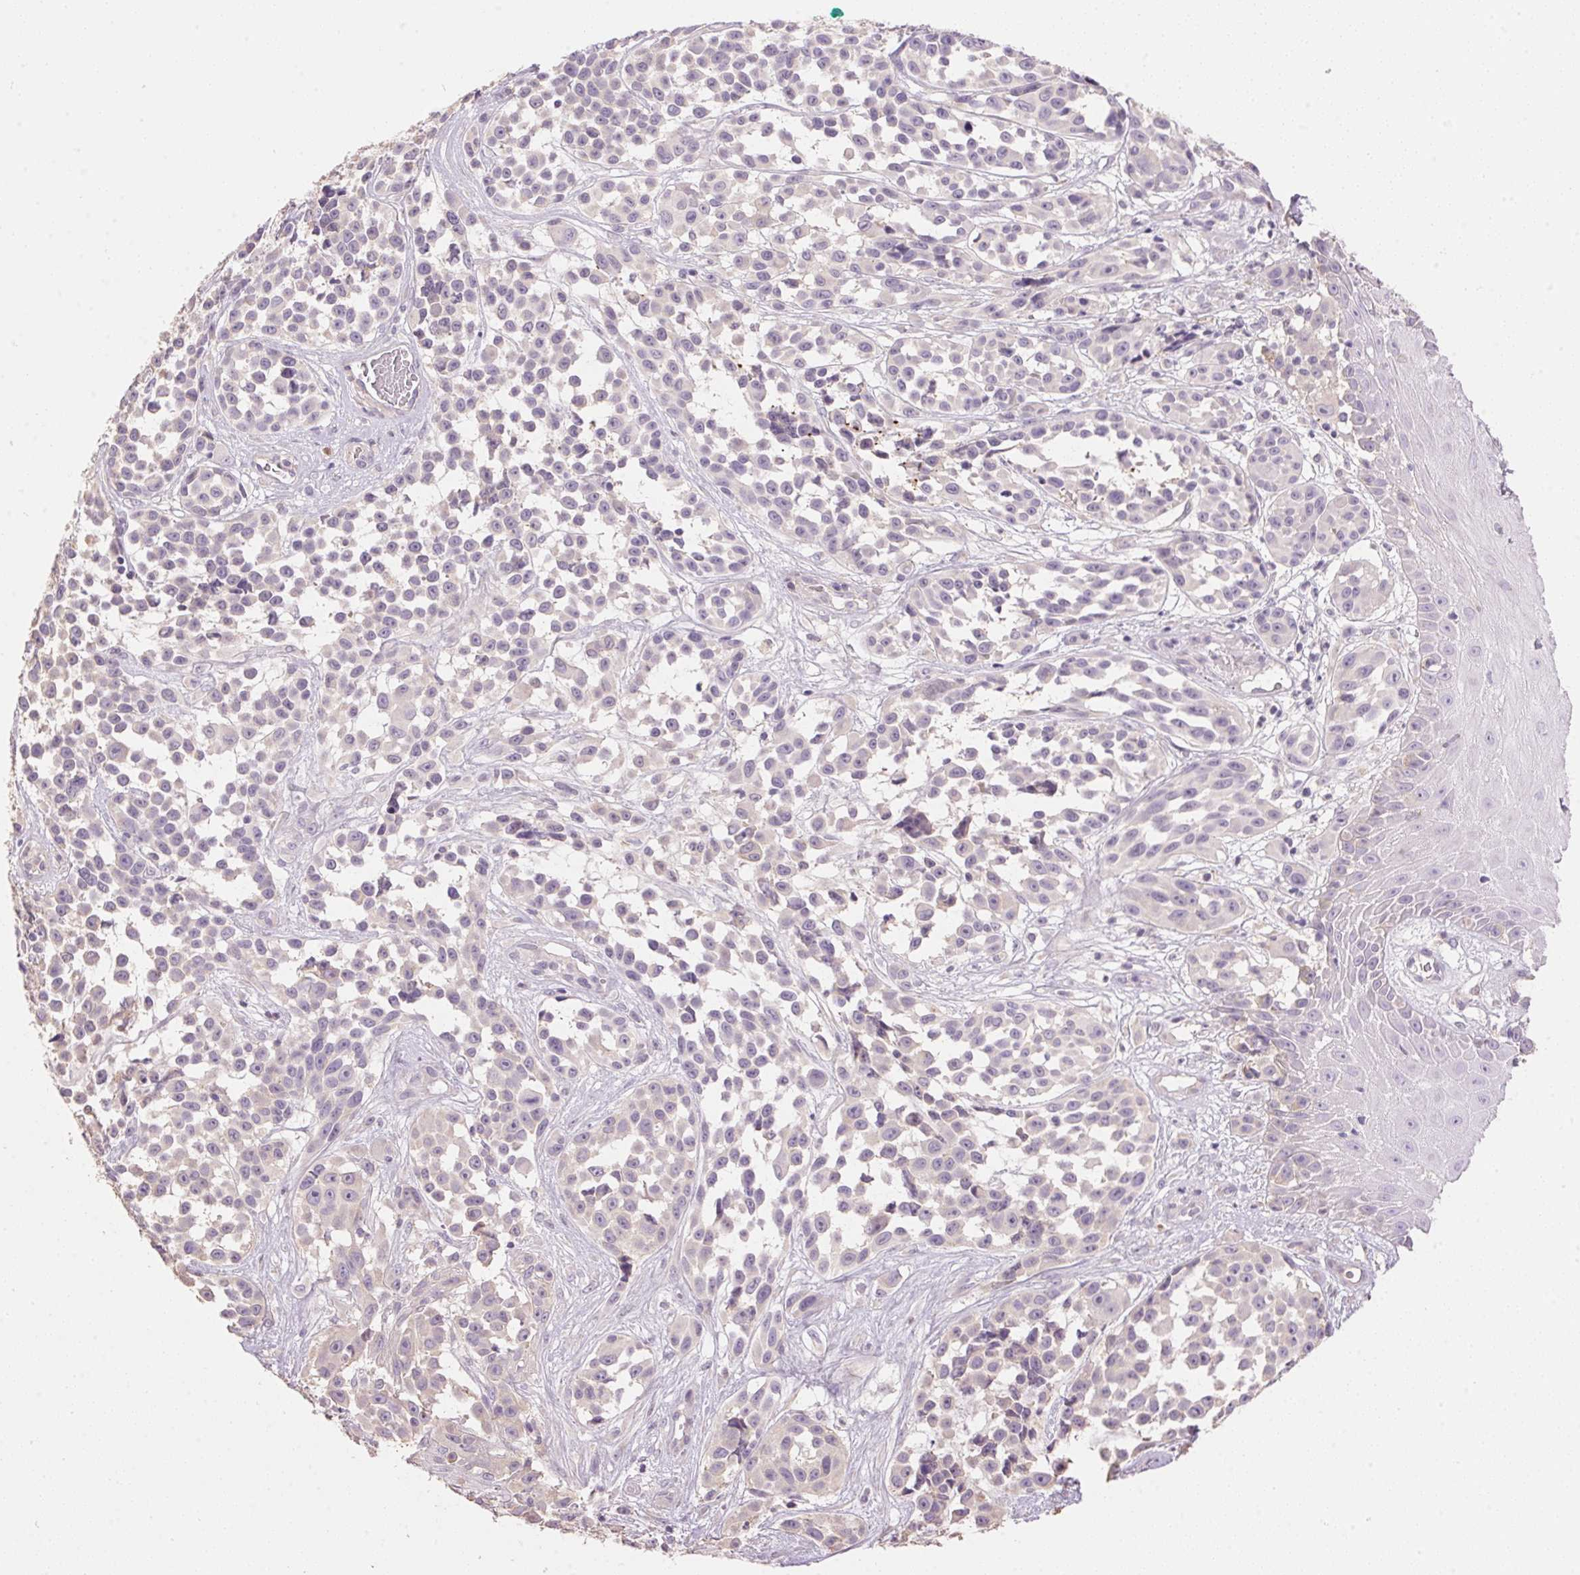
{"staining": {"intensity": "negative", "quantity": "none", "location": "none"}, "tissue": "melanoma", "cell_type": "Tumor cells", "image_type": "cancer", "snomed": [{"axis": "morphology", "description": "Malignant melanoma, NOS"}, {"axis": "topography", "description": "Skin"}], "caption": "Immunohistochemistry (IHC) of malignant melanoma reveals no expression in tumor cells. (Brightfield microscopy of DAB (3,3'-diaminobenzidine) immunohistochemistry (IHC) at high magnification).", "gene": "LYZL6", "patient": {"sex": "female", "age": 88}}